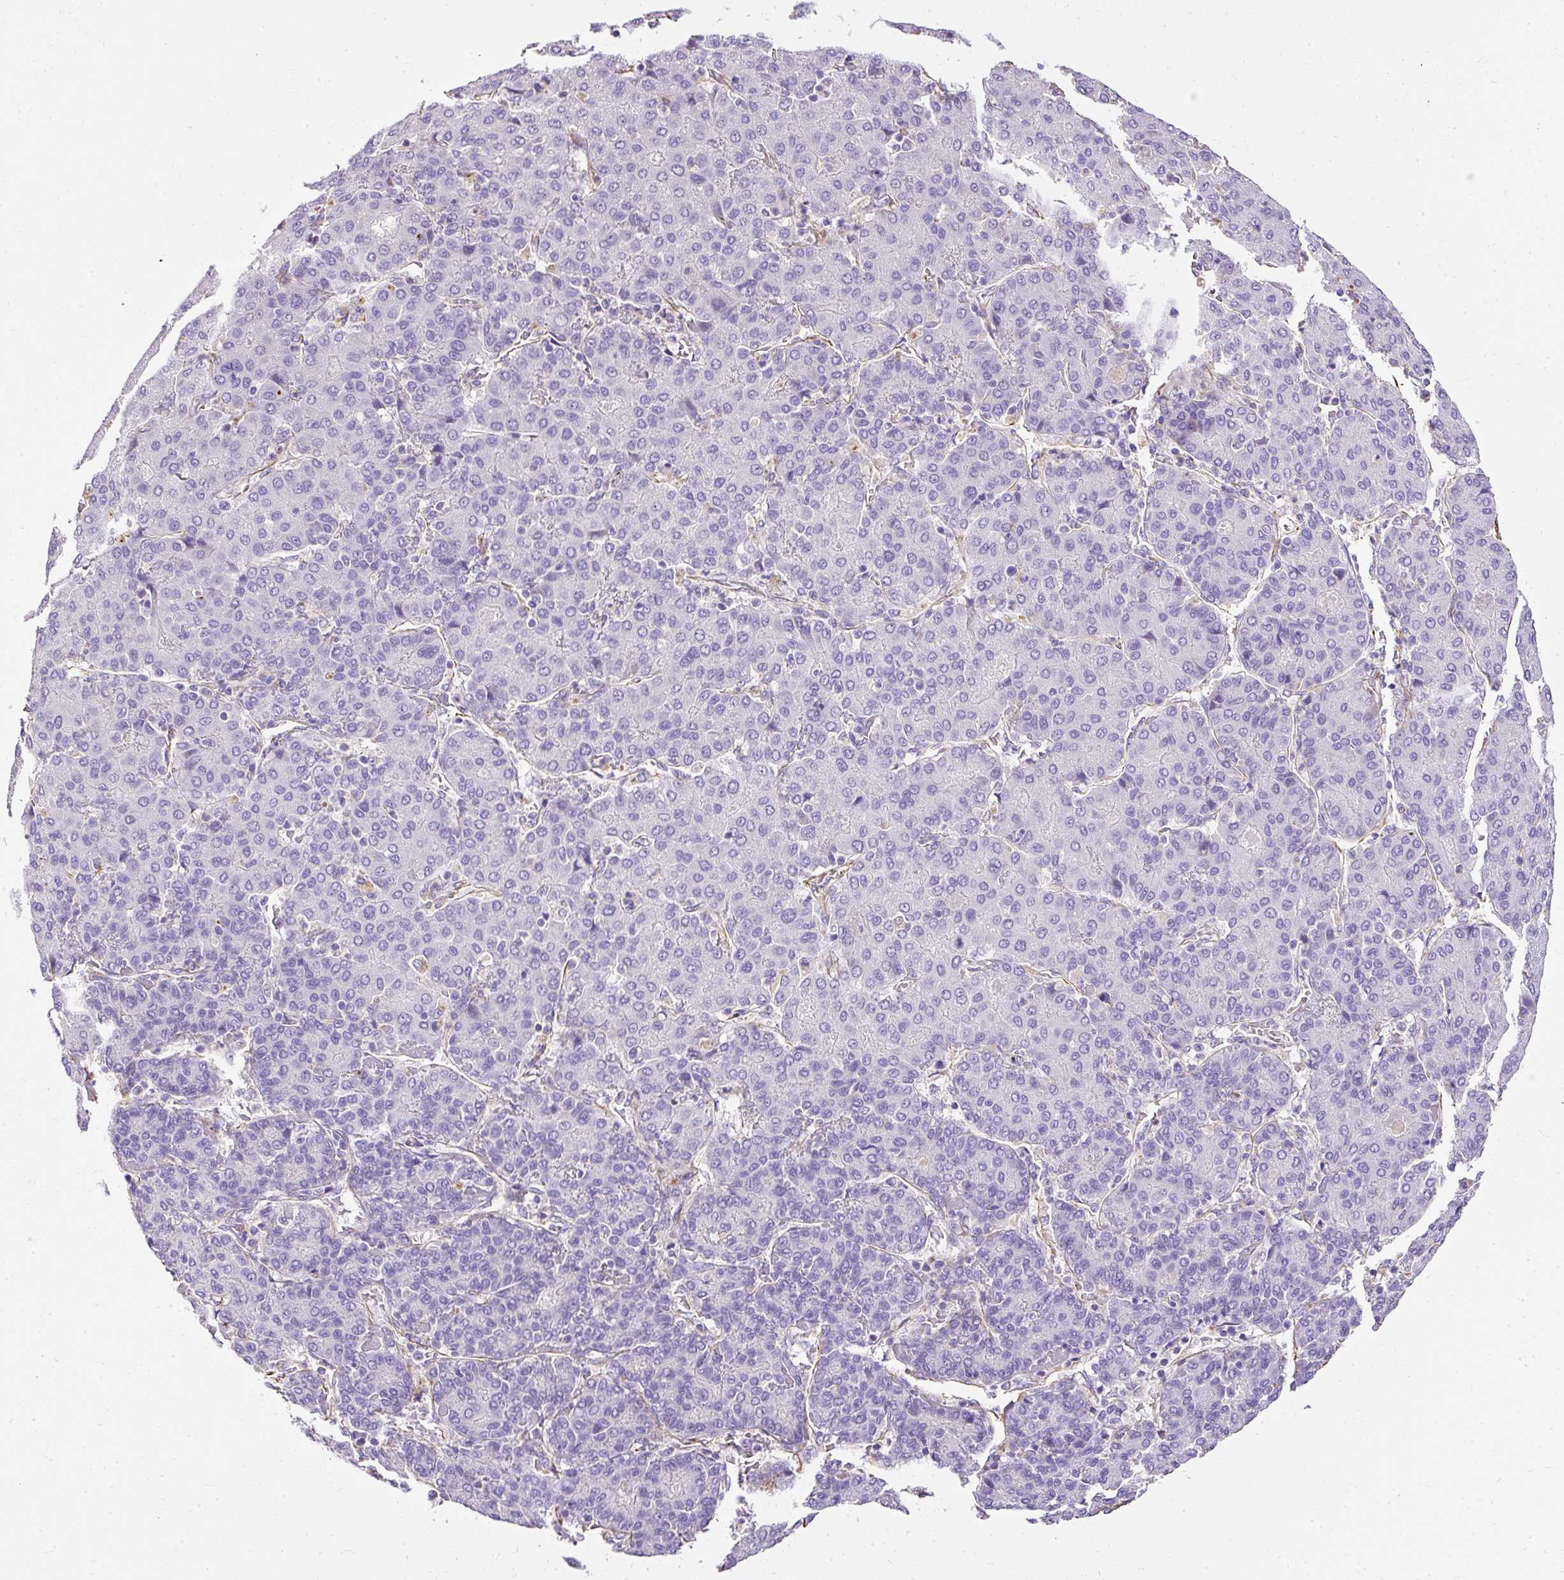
{"staining": {"intensity": "negative", "quantity": "none", "location": "none"}, "tissue": "liver cancer", "cell_type": "Tumor cells", "image_type": "cancer", "snomed": [{"axis": "morphology", "description": "Carcinoma, Hepatocellular, NOS"}, {"axis": "topography", "description": "Liver"}], "caption": "Human liver cancer stained for a protein using immunohistochemistry (IHC) displays no positivity in tumor cells.", "gene": "PLS1", "patient": {"sex": "male", "age": 65}}